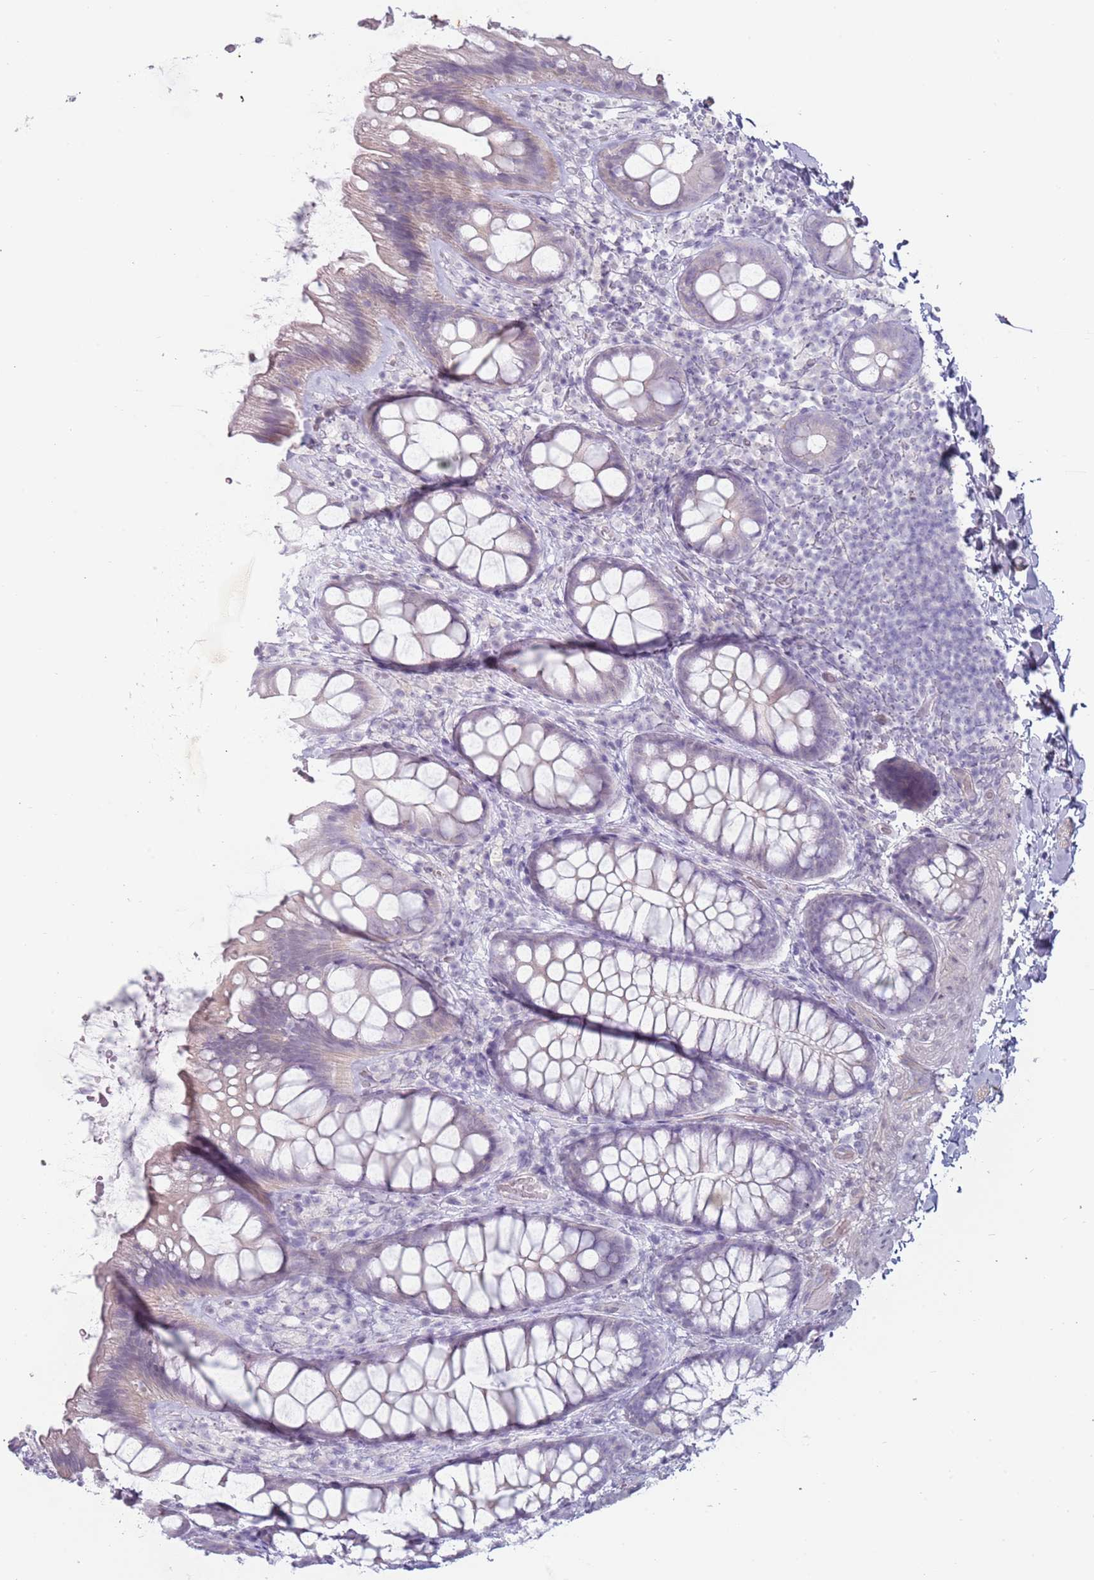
{"staining": {"intensity": "negative", "quantity": "none", "location": "none"}, "tissue": "colon", "cell_type": "Endothelial cells", "image_type": "normal", "snomed": [{"axis": "morphology", "description": "Normal tissue, NOS"}, {"axis": "topography", "description": "Colon"}], "caption": "This is a photomicrograph of immunohistochemistry staining of unremarkable colon, which shows no positivity in endothelial cells.", "gene": "RFX2", "patient": {"sex": "male", "age": 46}}